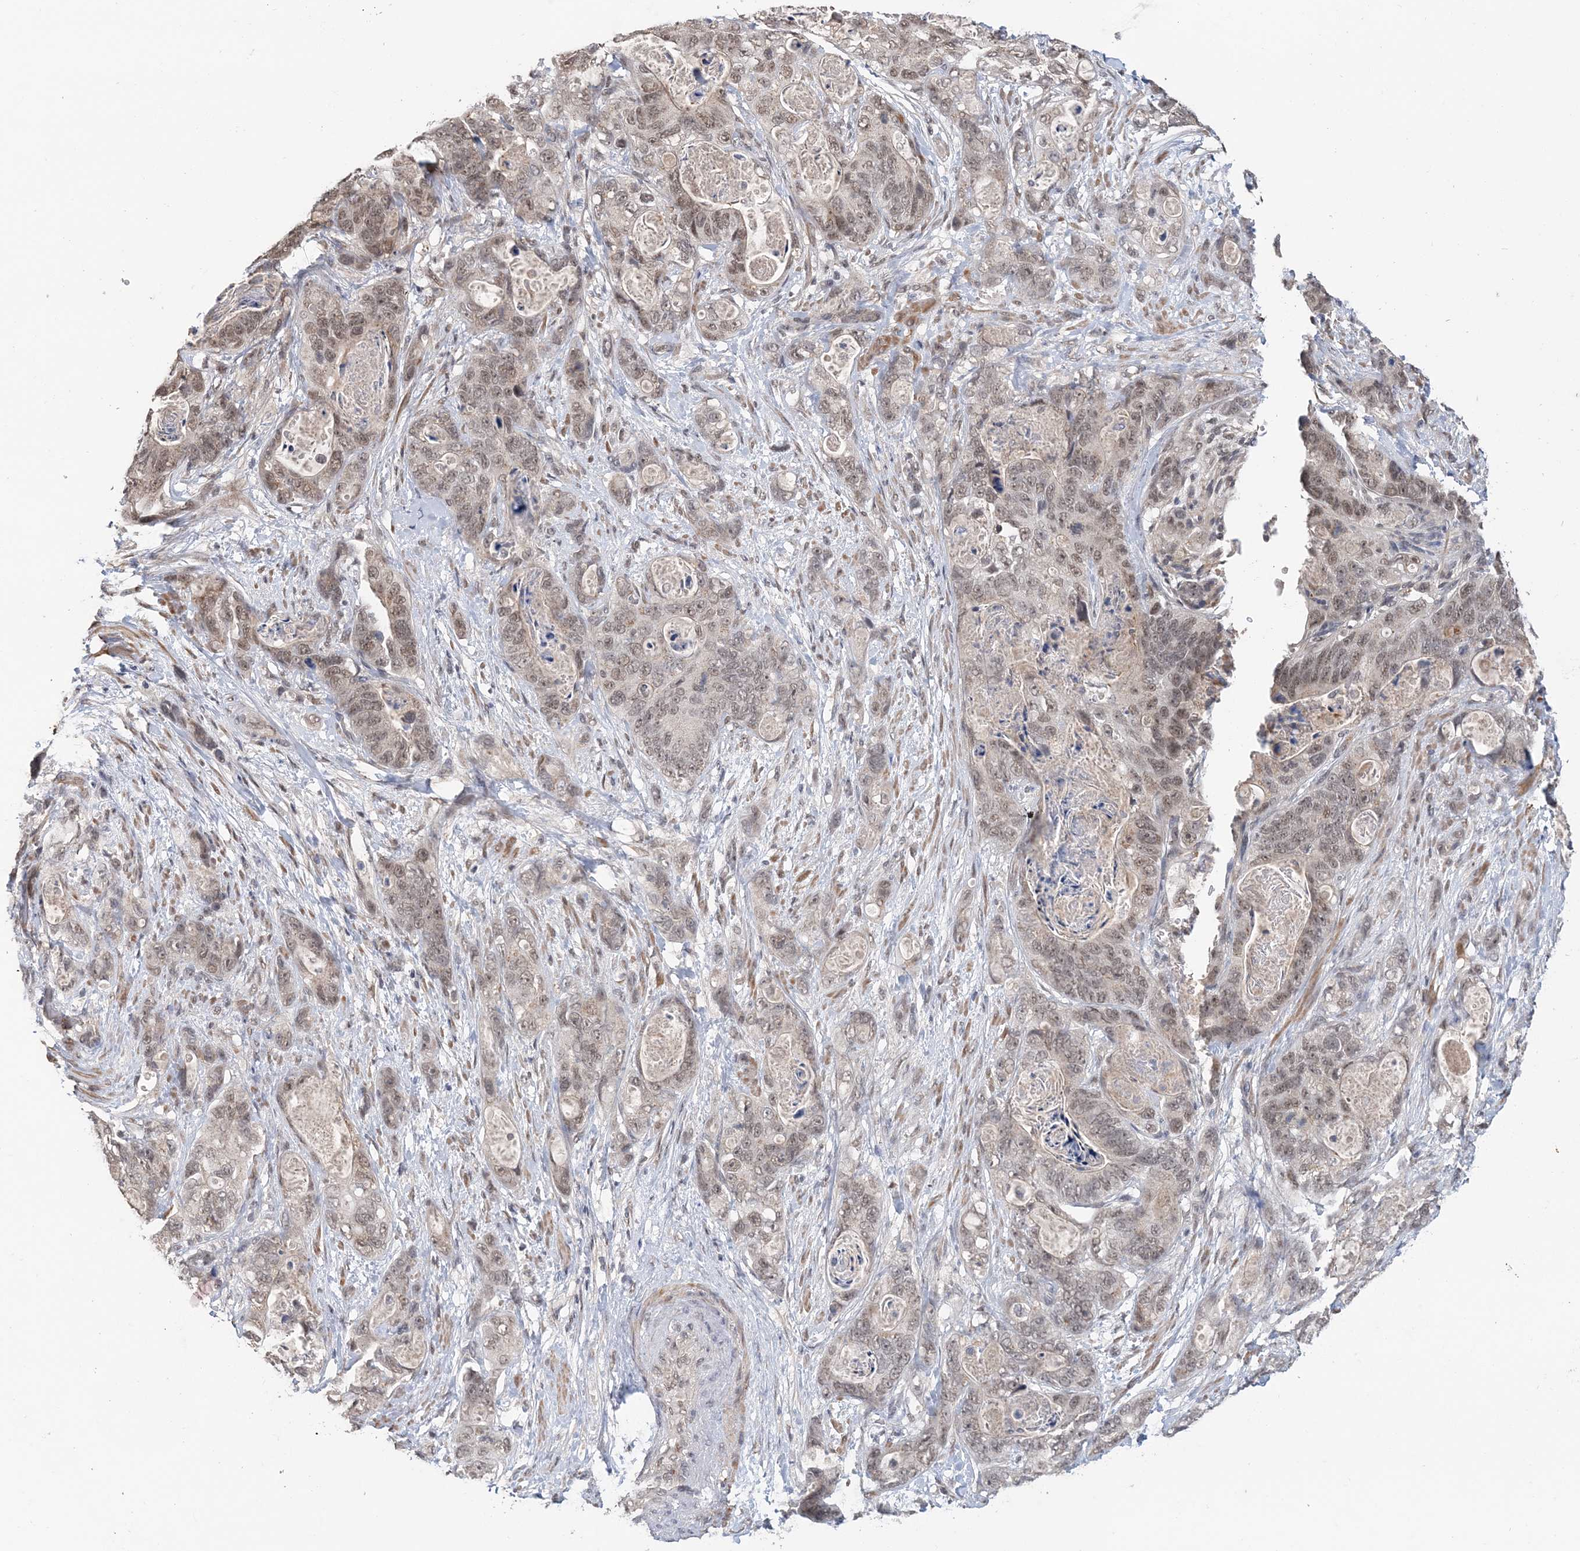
{"staining": {"intensity": "weak", "quantity": "25%-75%", "location": "nuclear"}, "tissue": "stomach cancer", "cell_type": "Tumor cells", "image_type": "cancer", "snomed": [{"axis": "morphology", "description": "Normal tissue, NOS"}, {"axis": "morphology", "description": "Adenocarcinoma, NOS"}, {"axis": "topography", "description": "Stomach"}], "caption": "High-magnification brightfield microscopy of stomach adenocarcinoma stained with DAB (brown) and counterstained with hematoxylin (blue). tumor cells exhibit weak nuclear staining is appreciated in about25%-75% of cells. (Stains: DAB (3,3'-diaminobenzidine) in brown, nuclei in blue, Microscopy: brightfield microscopy at high magnification).", "gene": "TSHZ2", "patient": {"sex": "female", "age": 89}}